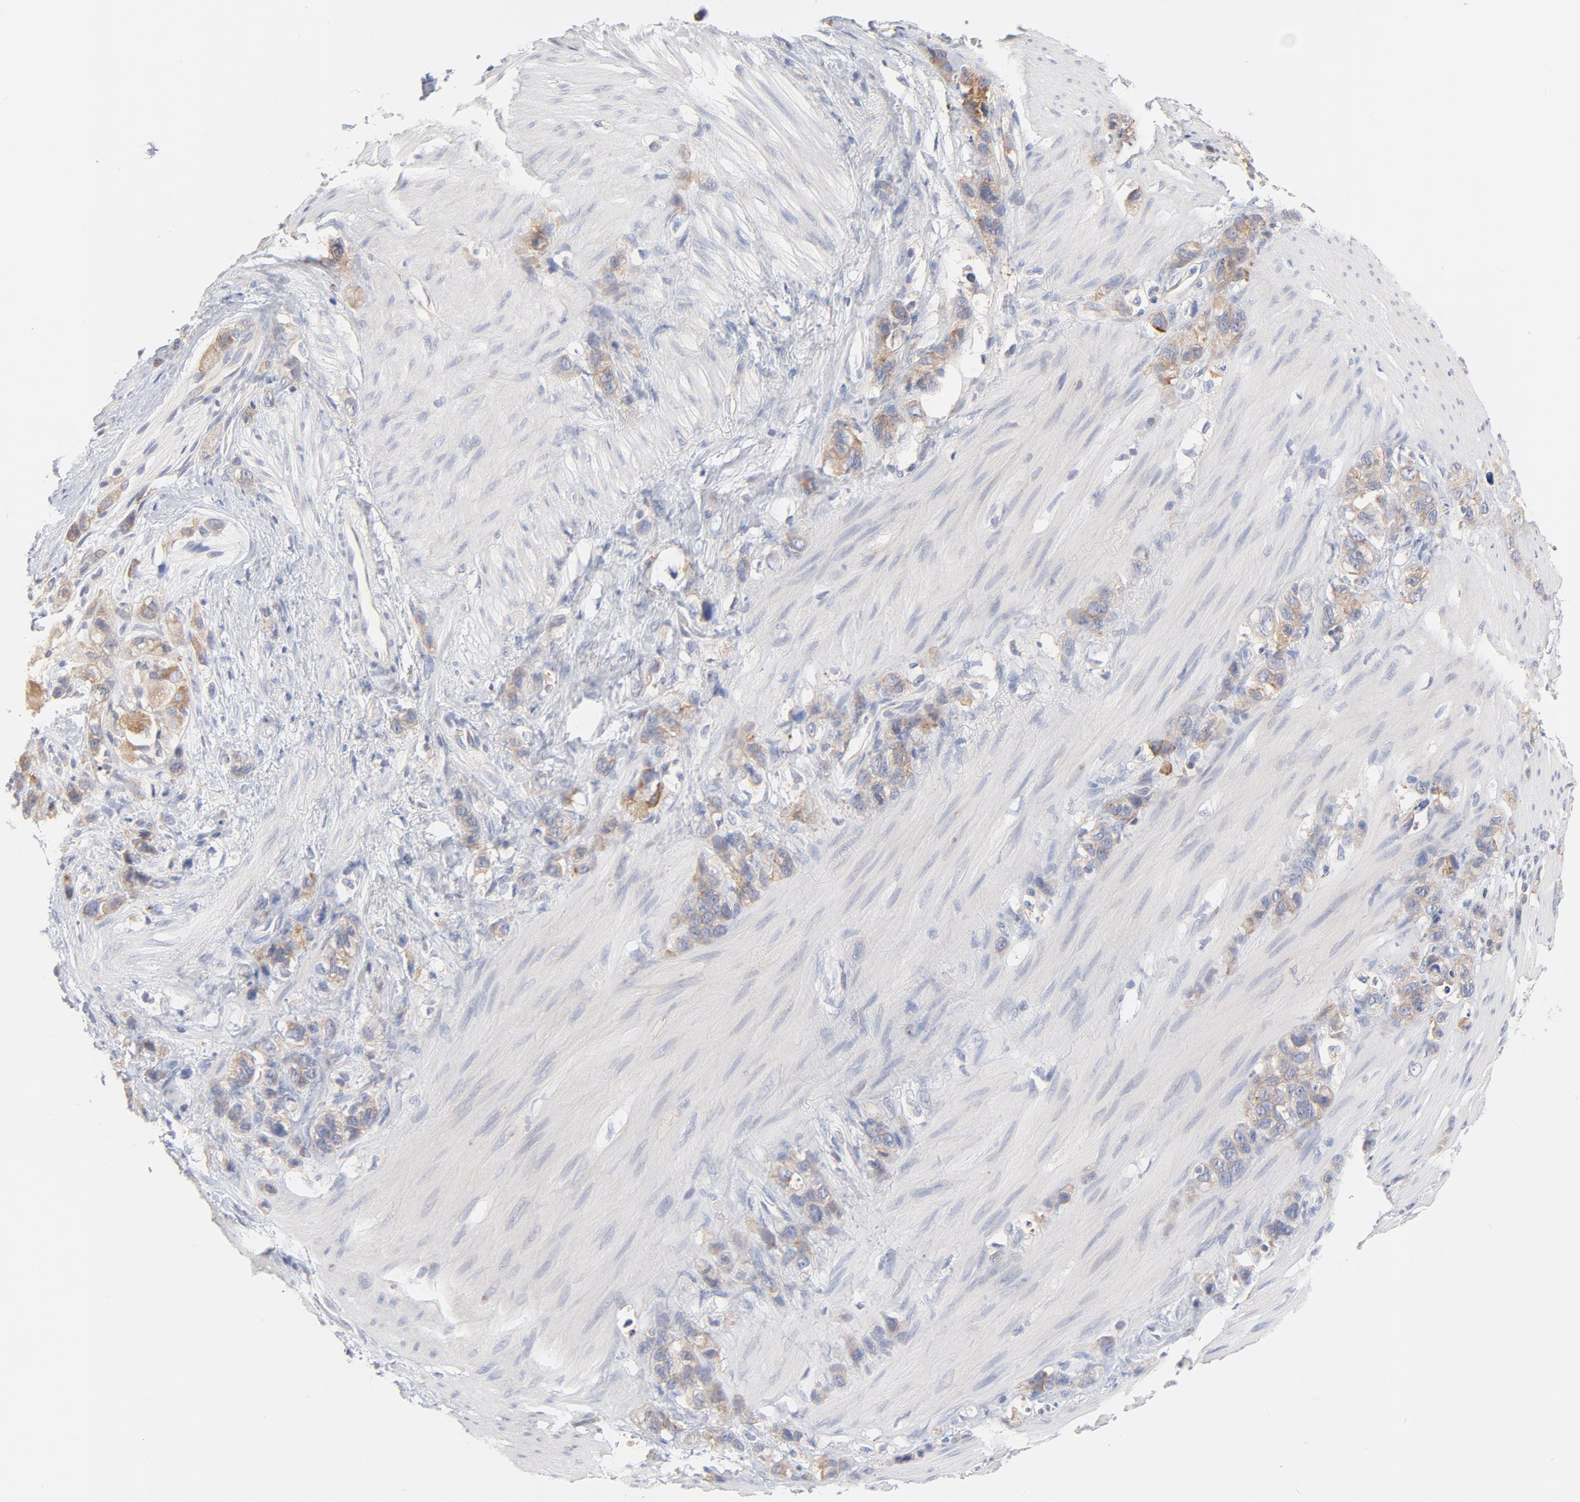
{"staining": {"intensity": "weak", "quantity": ">75%", "location": "cytoplasmic/membranous"}, "tissue": "stomach cancer", "cell_type": "Tumor cells", "image_type": "cancer", "snomed": [{"axis": "morphology", "description": "Normal tissue, NOS"}, {"axis": "morphology", "description": "Adenocarcinoma, NOS"}, {"axis": "morphology", "description": "Adenocarcinoma, High grade"}, {"axis": "topography", "description": "Stomach, upper"}, {"axis": "topography", "description": "Stomach"}], "caption": "Immunohistochemical staining of human stomach cancer demonstrates weak cytoplasmic/membranous protein positivity in about >75% of tumor cells.", "gene": "SETD3", "patient": {"sex": "female", "age": 65}}